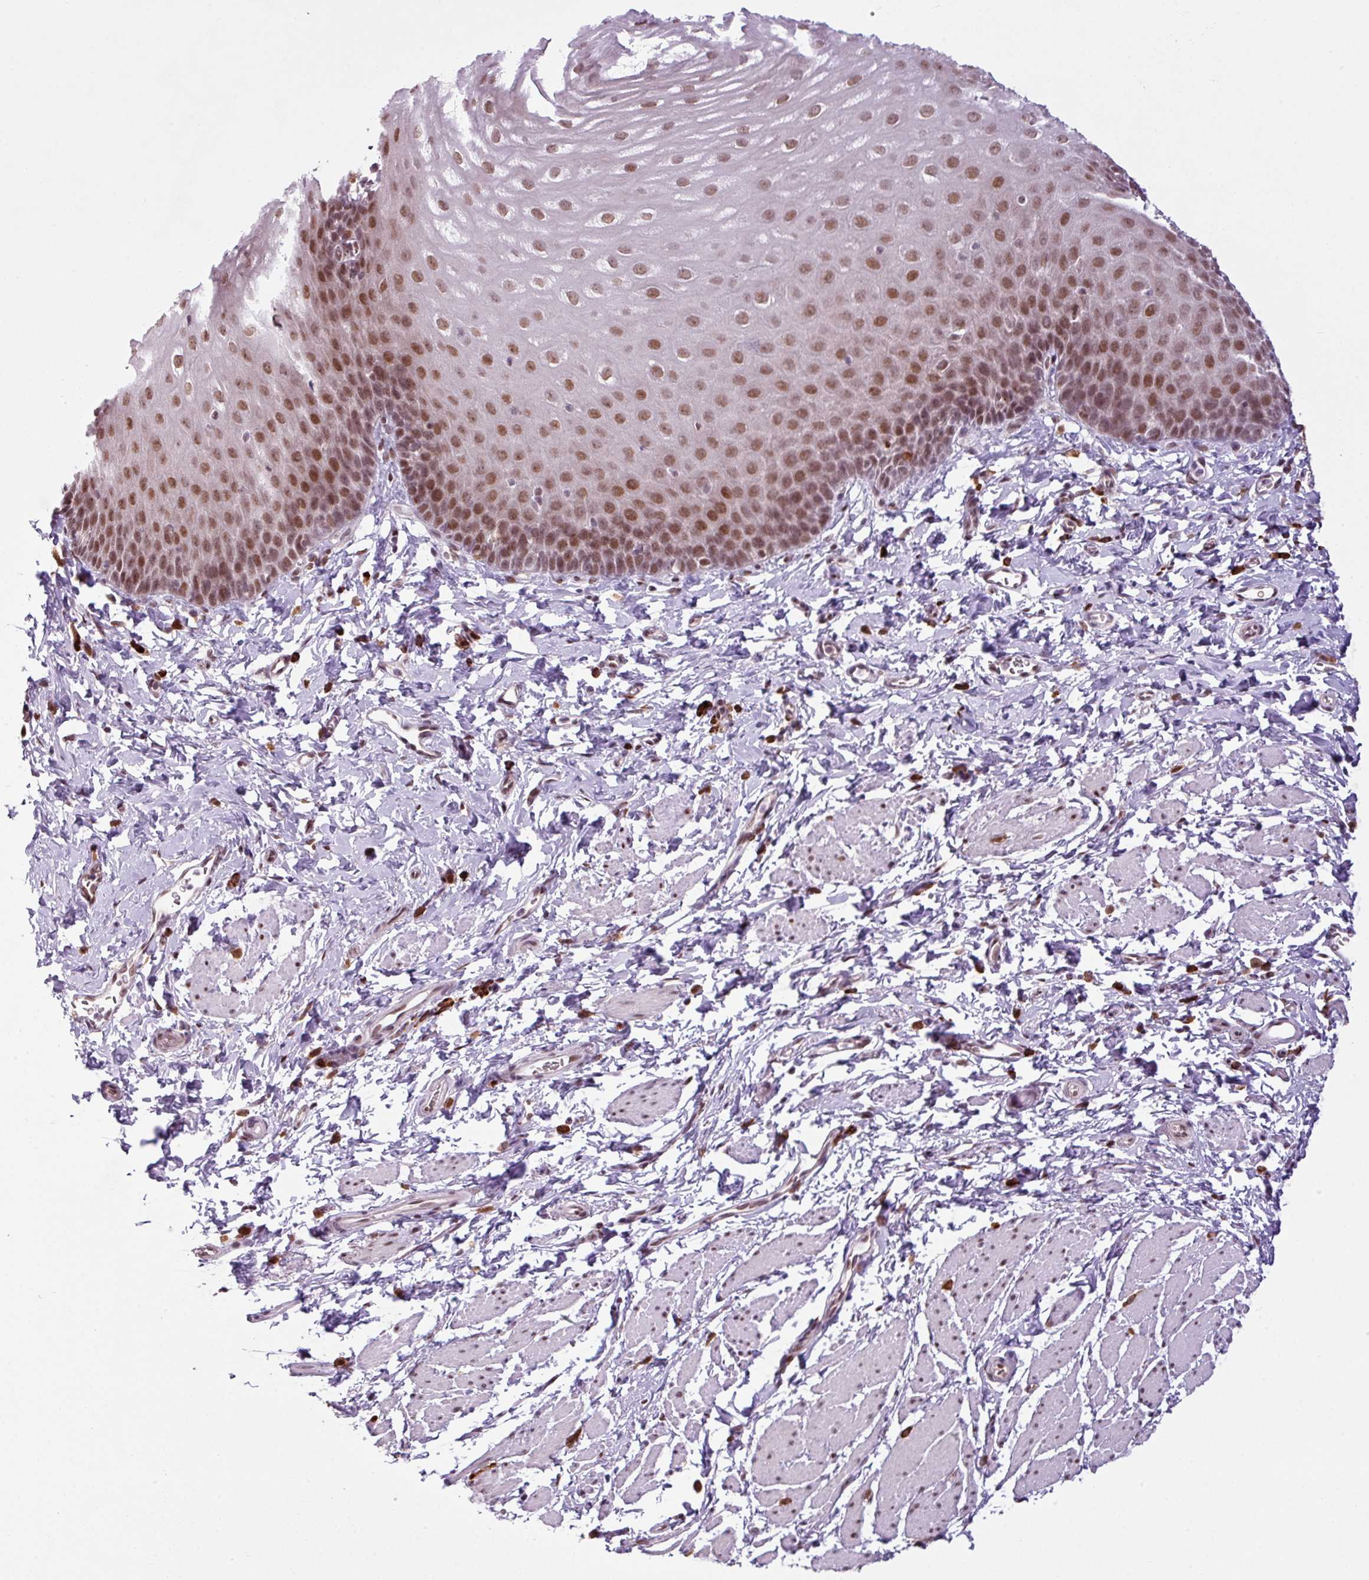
{"staining": {"intensity": "moderate", "quantity": ">75%", "location": "nuclear"}, "tissue": "esophagus", "cell_type": "Squamous epithelial cells", "image_type": "normal", "snomed": [{"axis": "morphology", "description": "Normal tissue, NOS"}, {"axis": "topography", "description": "Esophagus"}], "caption": "Benign esophagus demonstrates moderate nuclear staining in approximately >75% of squamous epithelial cells.", "gene": "PRDM5", "patient": {"sex": "male", "age": 70}}